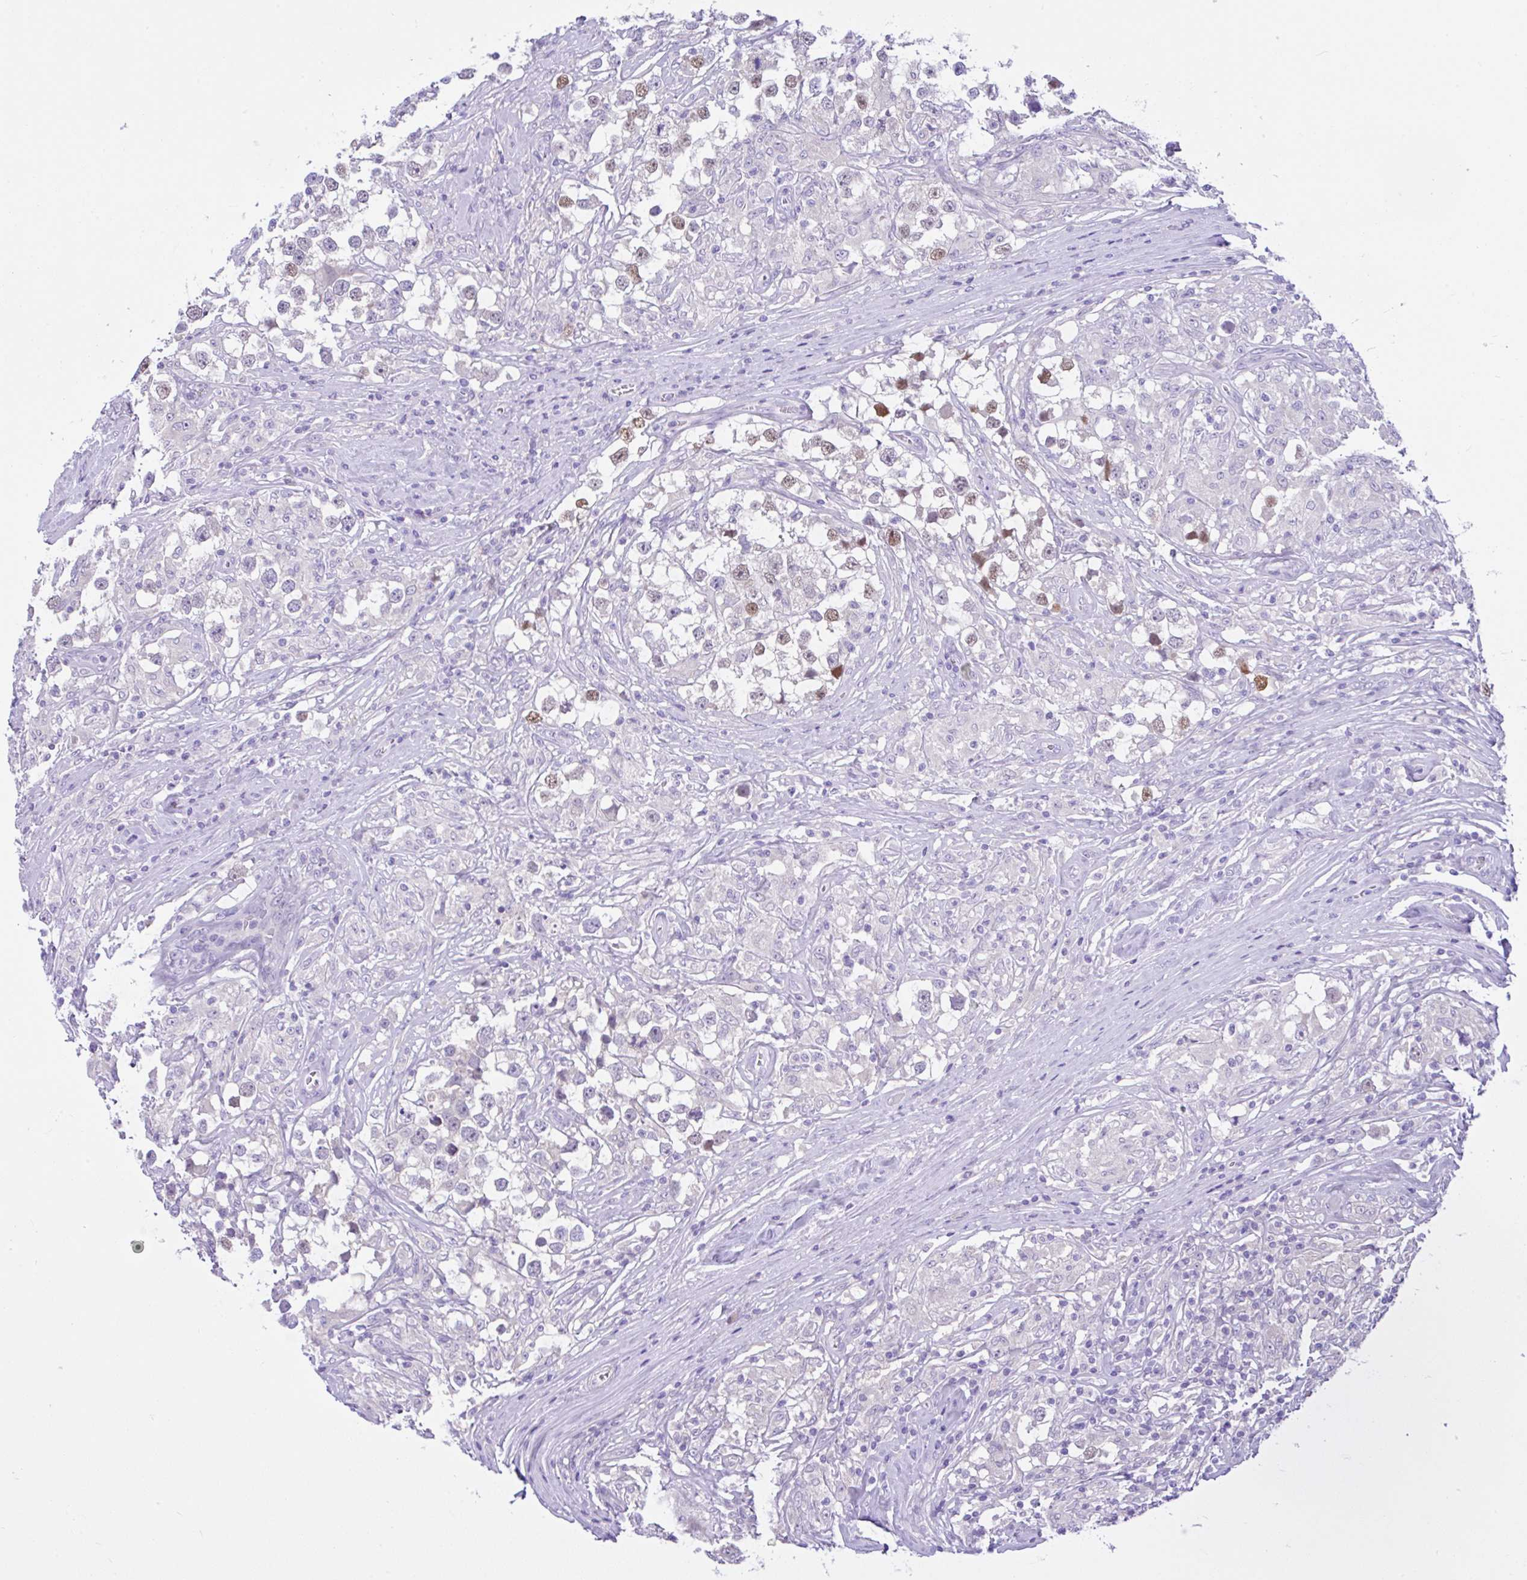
{"staining": {"intensity": "negative", "quantity": "none", "location": "none"}, "tissue": "testis cancer", "cell_type": "Tumor cells", "image_type": "cancer", "snomed": [{"axis": "morphology", "description": "Seminoma, NOS"}, {"axis": "topography", "description": "Testis"}], "caption": "Histopathology image shows no protein positivity in tumor cells of testis cancer tissue.", "gene": "ANO4", "patient": {"sex": "male", "age": 46}}